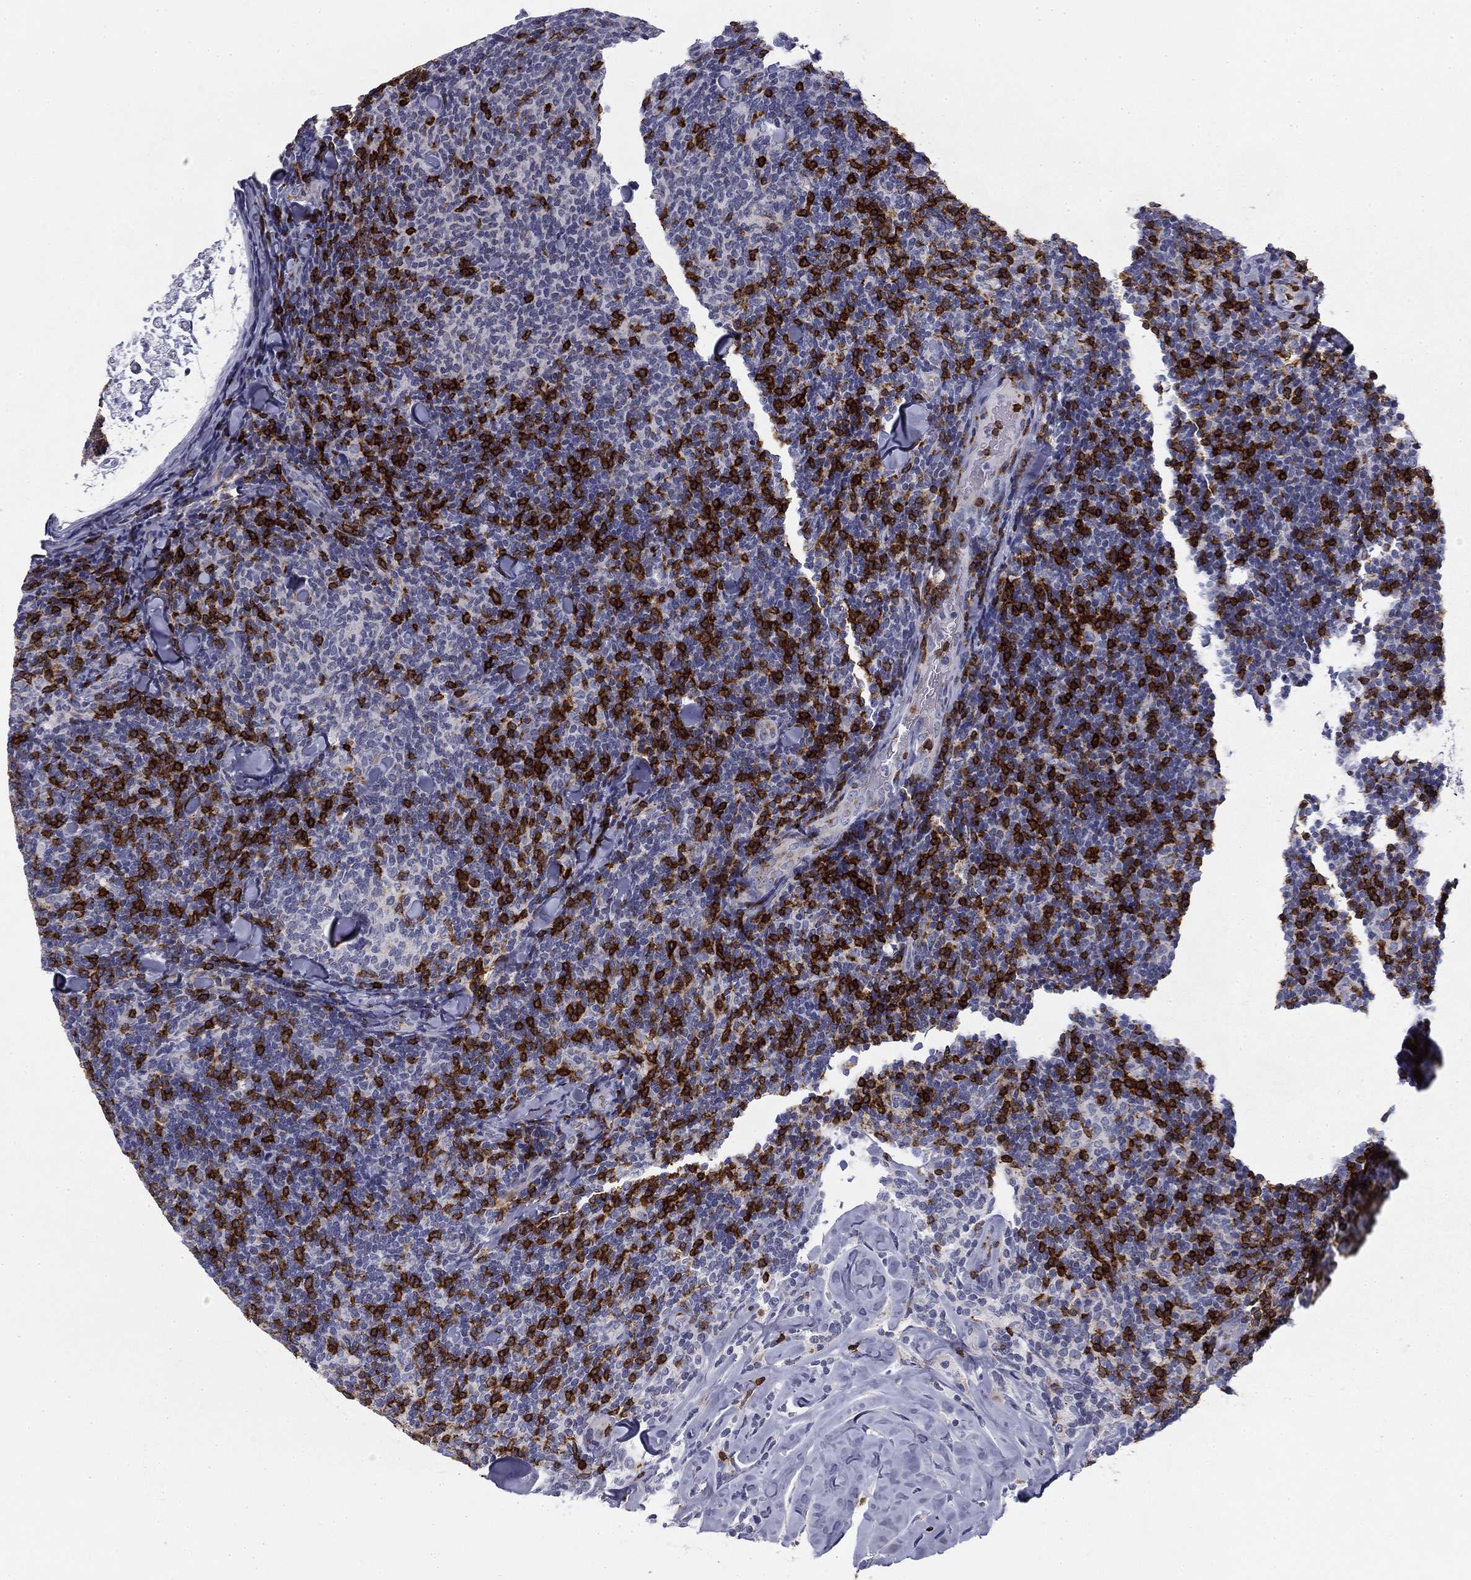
{"staining": {"intensity": "strong", "quantity": "25%-75%", "location": "cytoplasmic/membranous"}, "tissue": "lymphoma", "cell_type": "Tumor cells", "image_type": "cancer", "snomed": [{"axis": "morphology", "description": "Malignant lymphoma, non-Hodgkin's type, Low grade"}, {"axis": "topography", "description": "Lymph node"}], "caption": "The immunohistochemical stain highlights strong cytoplasmic/membranous staining in tumor cells of lymphoma tissue.", "gene": "TRAT1", "patient": {"sex": "female", "age": 56}}